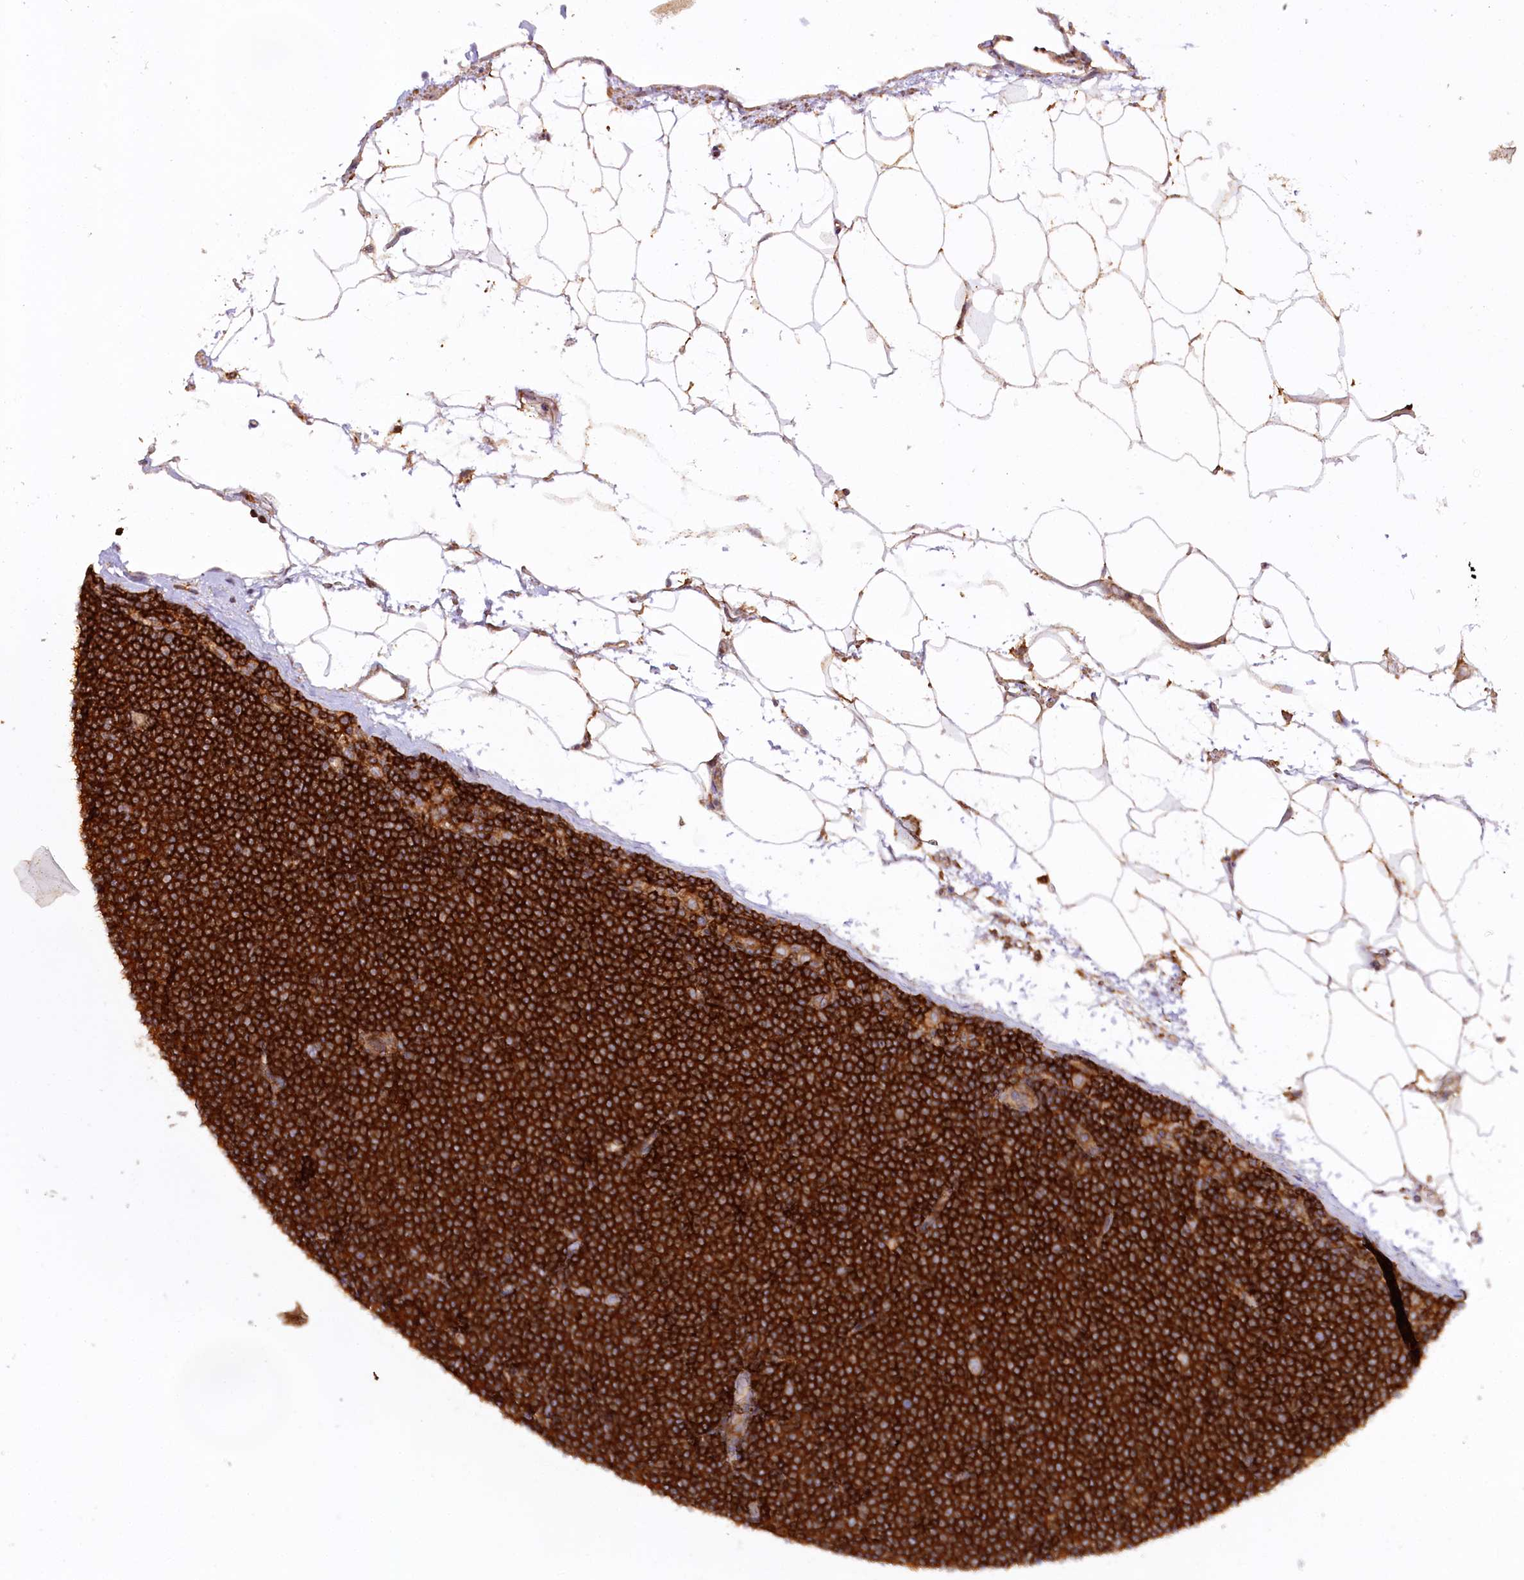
{"staining": {"intensity": "strong", "quantity": ">75%", "location": "cytoplasmic/membranous"}, "tissue": "lymphoma", "cell_type": "Tumor cells", "image_type": "cancer", "snomed": [{"axis": "morphology", "description": "Malignant lymphoma, non-Hodgkin's type, Low grade"}, {"axis": "topography", "description": "Lymph node"}], "caption": "Protein staining exhibits strong cytoplasmic/membranous positivity in about >75% of tumor cells in malignant lymphoma, non-Hodgkin's type (low-grade).", "gene": "CCDC91", "patient": {"sex": "female", "age": 53}}